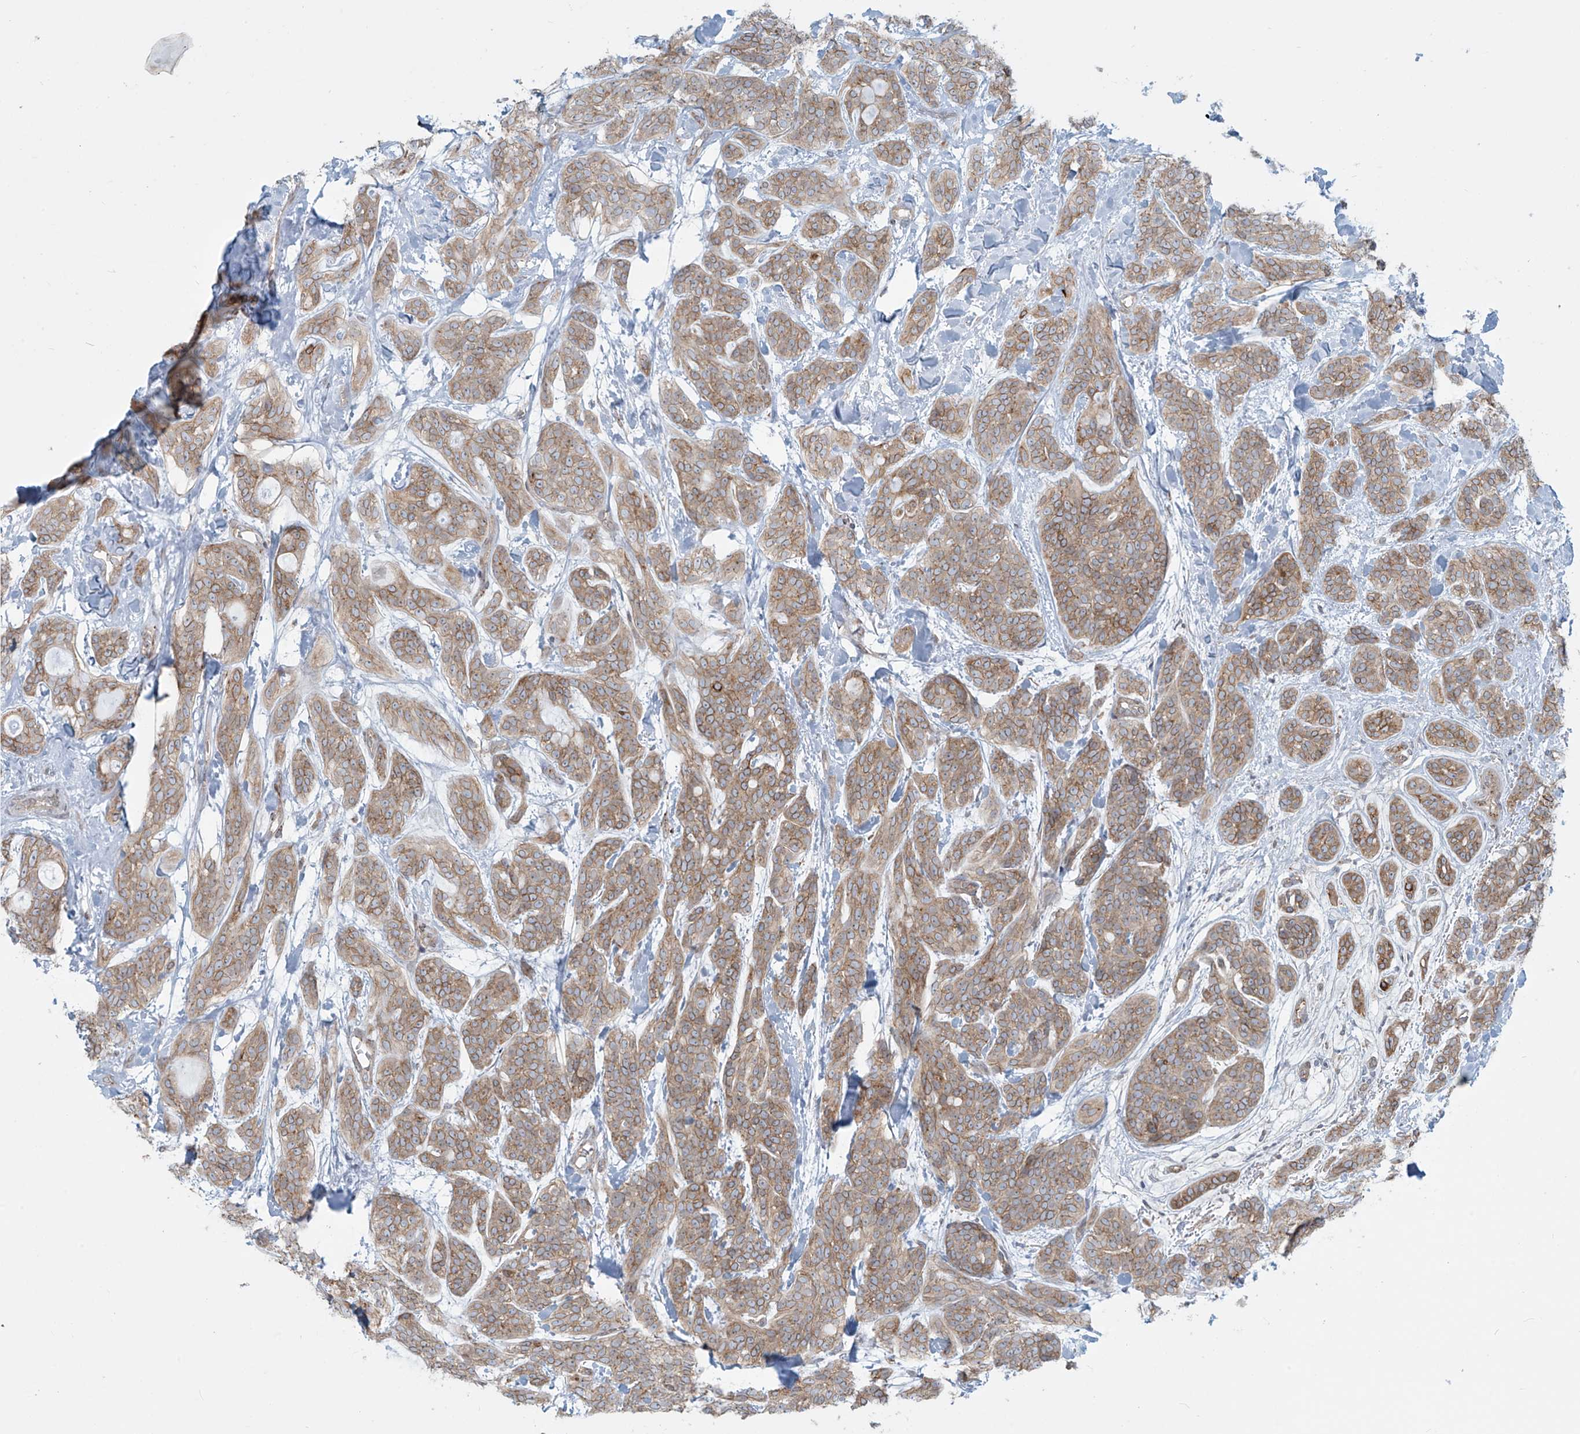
{"staining": {"intensity": "strong", "quantity": "<25%", "location": "cytoplasmic/membranous"}, "tissue": "head and neck cancer", "cell_type": "Tumor cells", "image_type": "cancer", "snomed": [{"axis": "morphology", "description": "Adenocarcinoma, NOS"}, {"axis": "topography", "description": "Head-Neck"}], "caption": "A photomicrograph showing strong cytoplasmic/membranous staining in about <25% of tumor cells in head and neck adenocarcinoma, as visualized by brown immunohistochemical staining.", "gene": "LZTS3", "patient": {"sex": "male", "age": 66}}